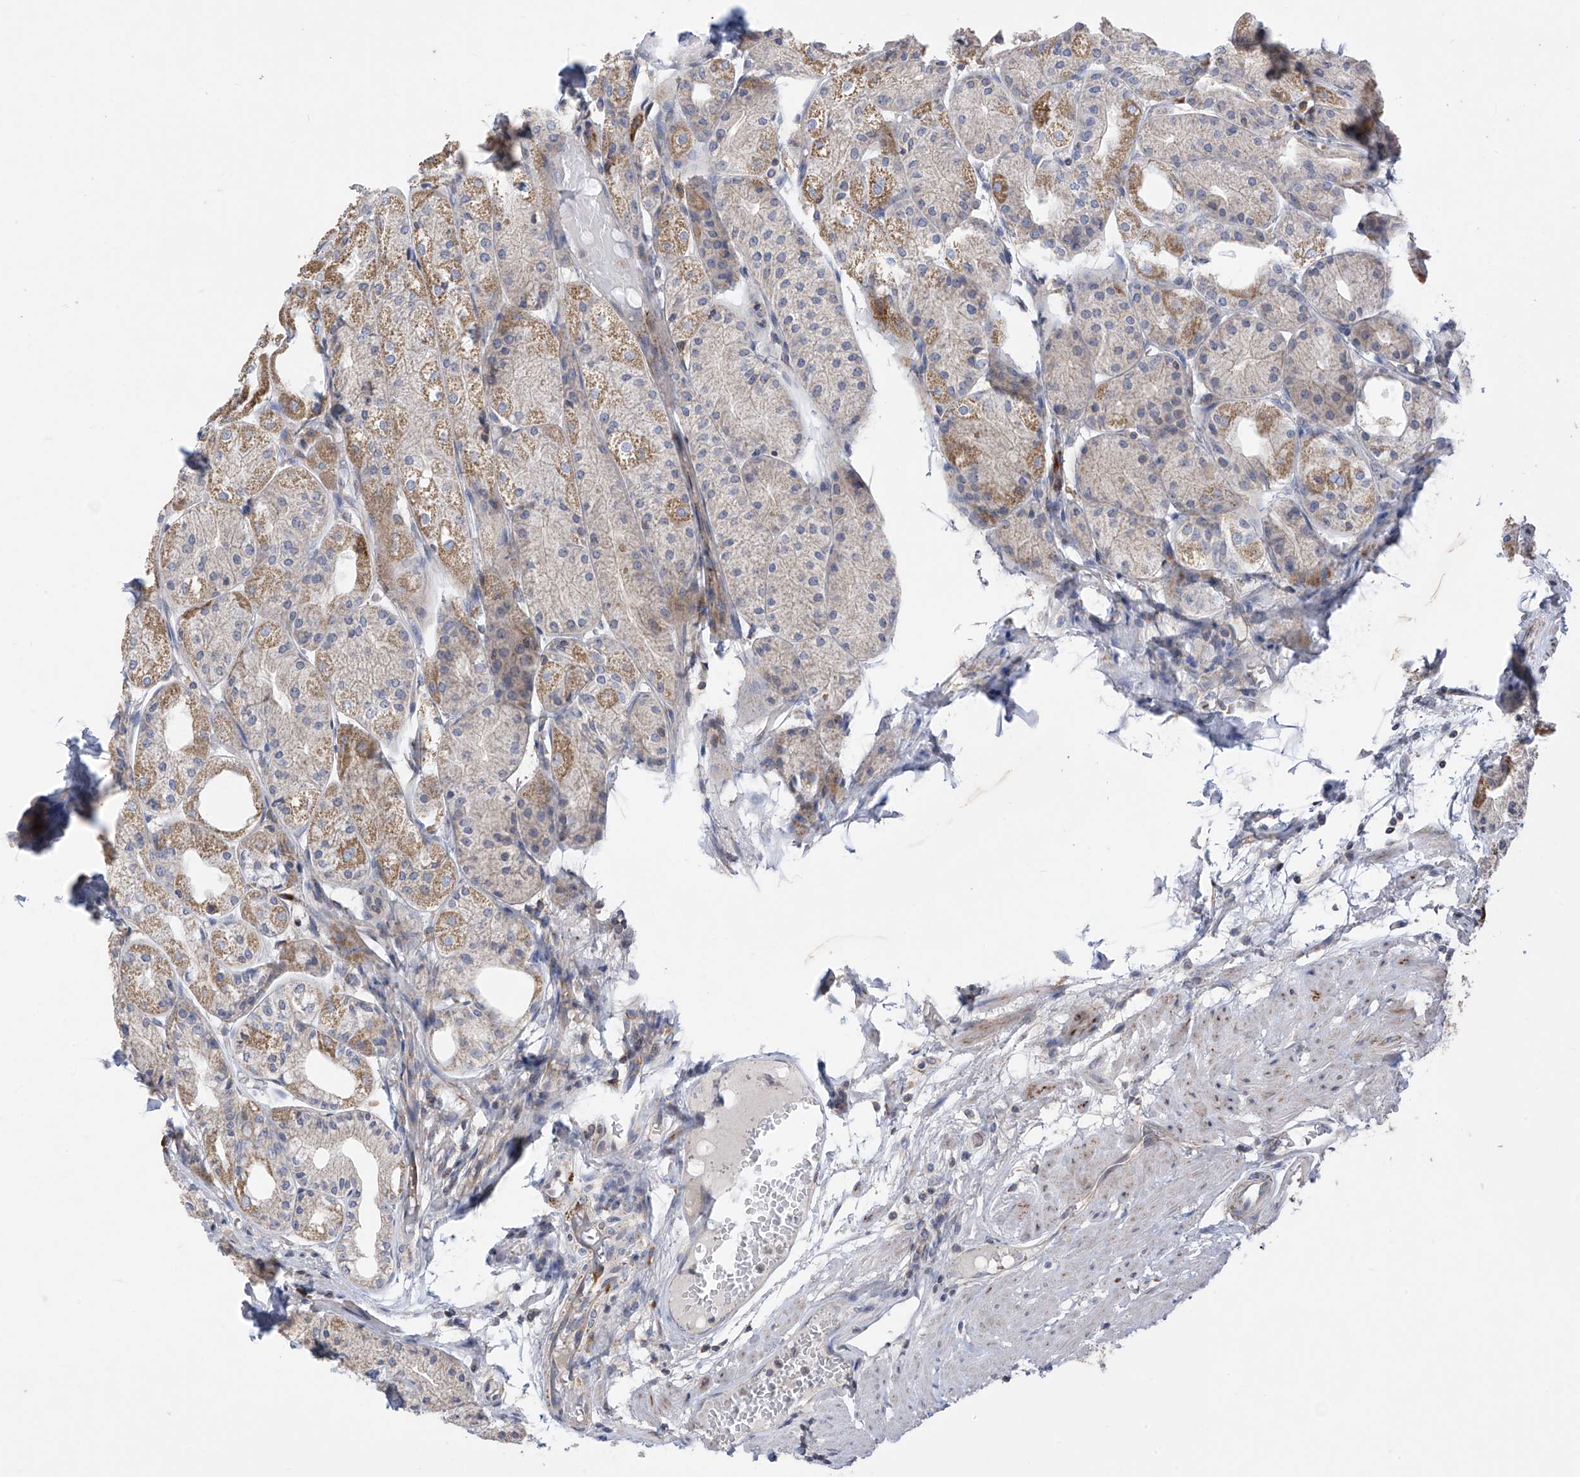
{"staining": {"intensity": "strong", "quantity": "25%-75%", "location": "cytoplasmic/membranous"}, "tissue": "stomach", "cell_type": "Glandular cells", "image_type": "normal", "snomed": [{"axis": "morphology", "description": "Normal tissue, NOS"}, {"axis": "topography", "description": "Stomach, upper"}], "caption": "Protein staining by IHC displays strong cytoplasmic/membranous staining in about 25%-75% of glandular cells in benign stomach. The staining is performed using DAB (3,3'-diaminobenzidine) brown chromogen to label protein expression. The nuclei are counter-stained blue using hematoxylin.", "gene": "SLCO4A1", "patient": {"sex": "male", "age": 72}}